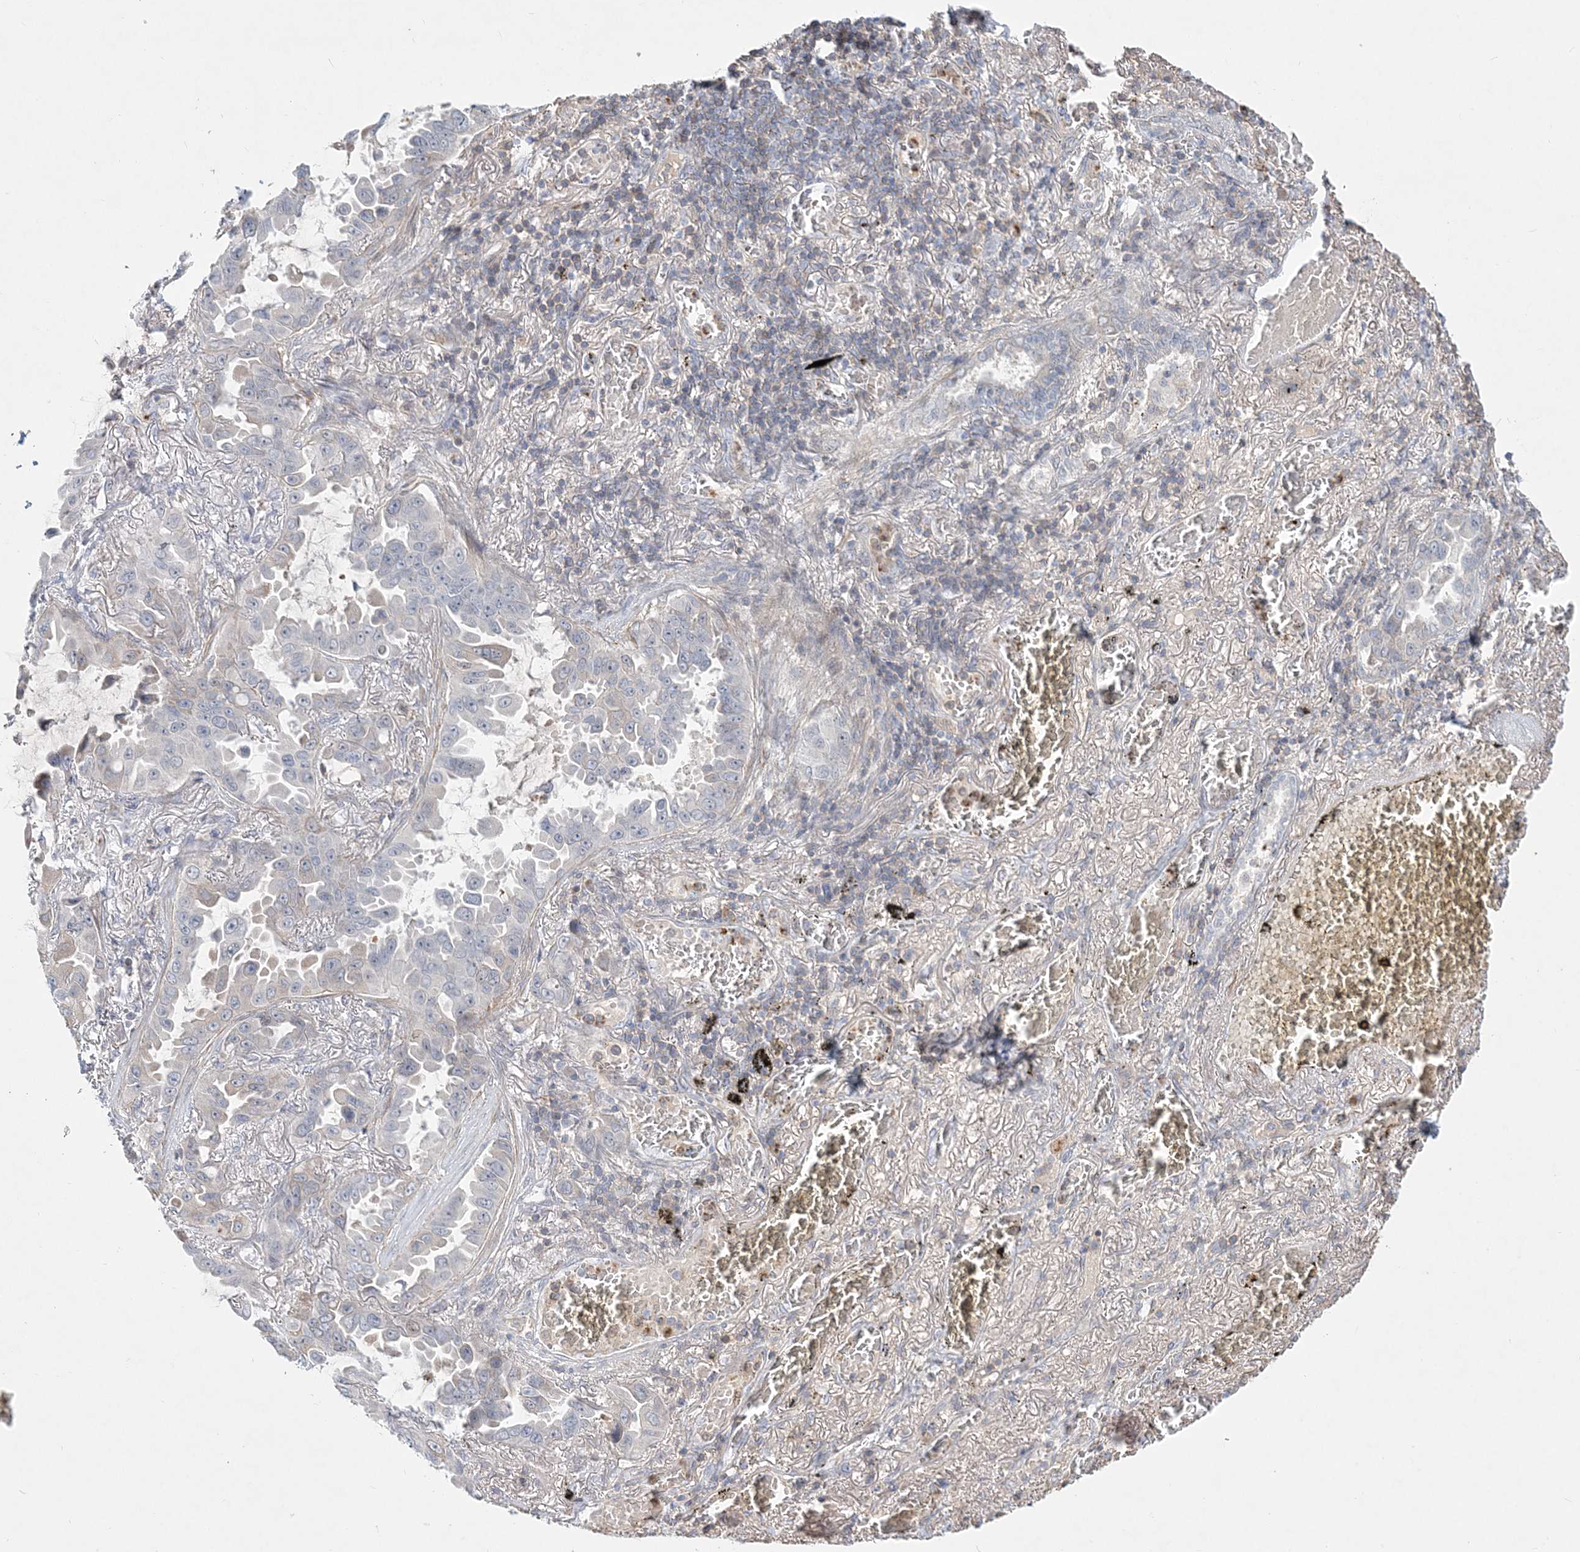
{"staining": {"intensity": "negative", "quantity": "none", "location": "none"}, "tissue": "lung cancer", "cell_type": "Tumor cells", "image_type": "cancer", "snomed": [{"axis": "morphology", "description": "Adenocarcinoma, NOS"}, {"axis": "topography", "description": "Lung"}], "caption": "Immunohistochemistry of lung adenocarcinoma demonstrates no expression in tumor cells. (Stains: DAB (3,3'-diaminobenzidine) IHC with hematoxylin counter stain, Microscopy: brightfield microscopy at high magnification).", "gene": "DNAH5", "patient": {"sex": "male", "age": 64}}